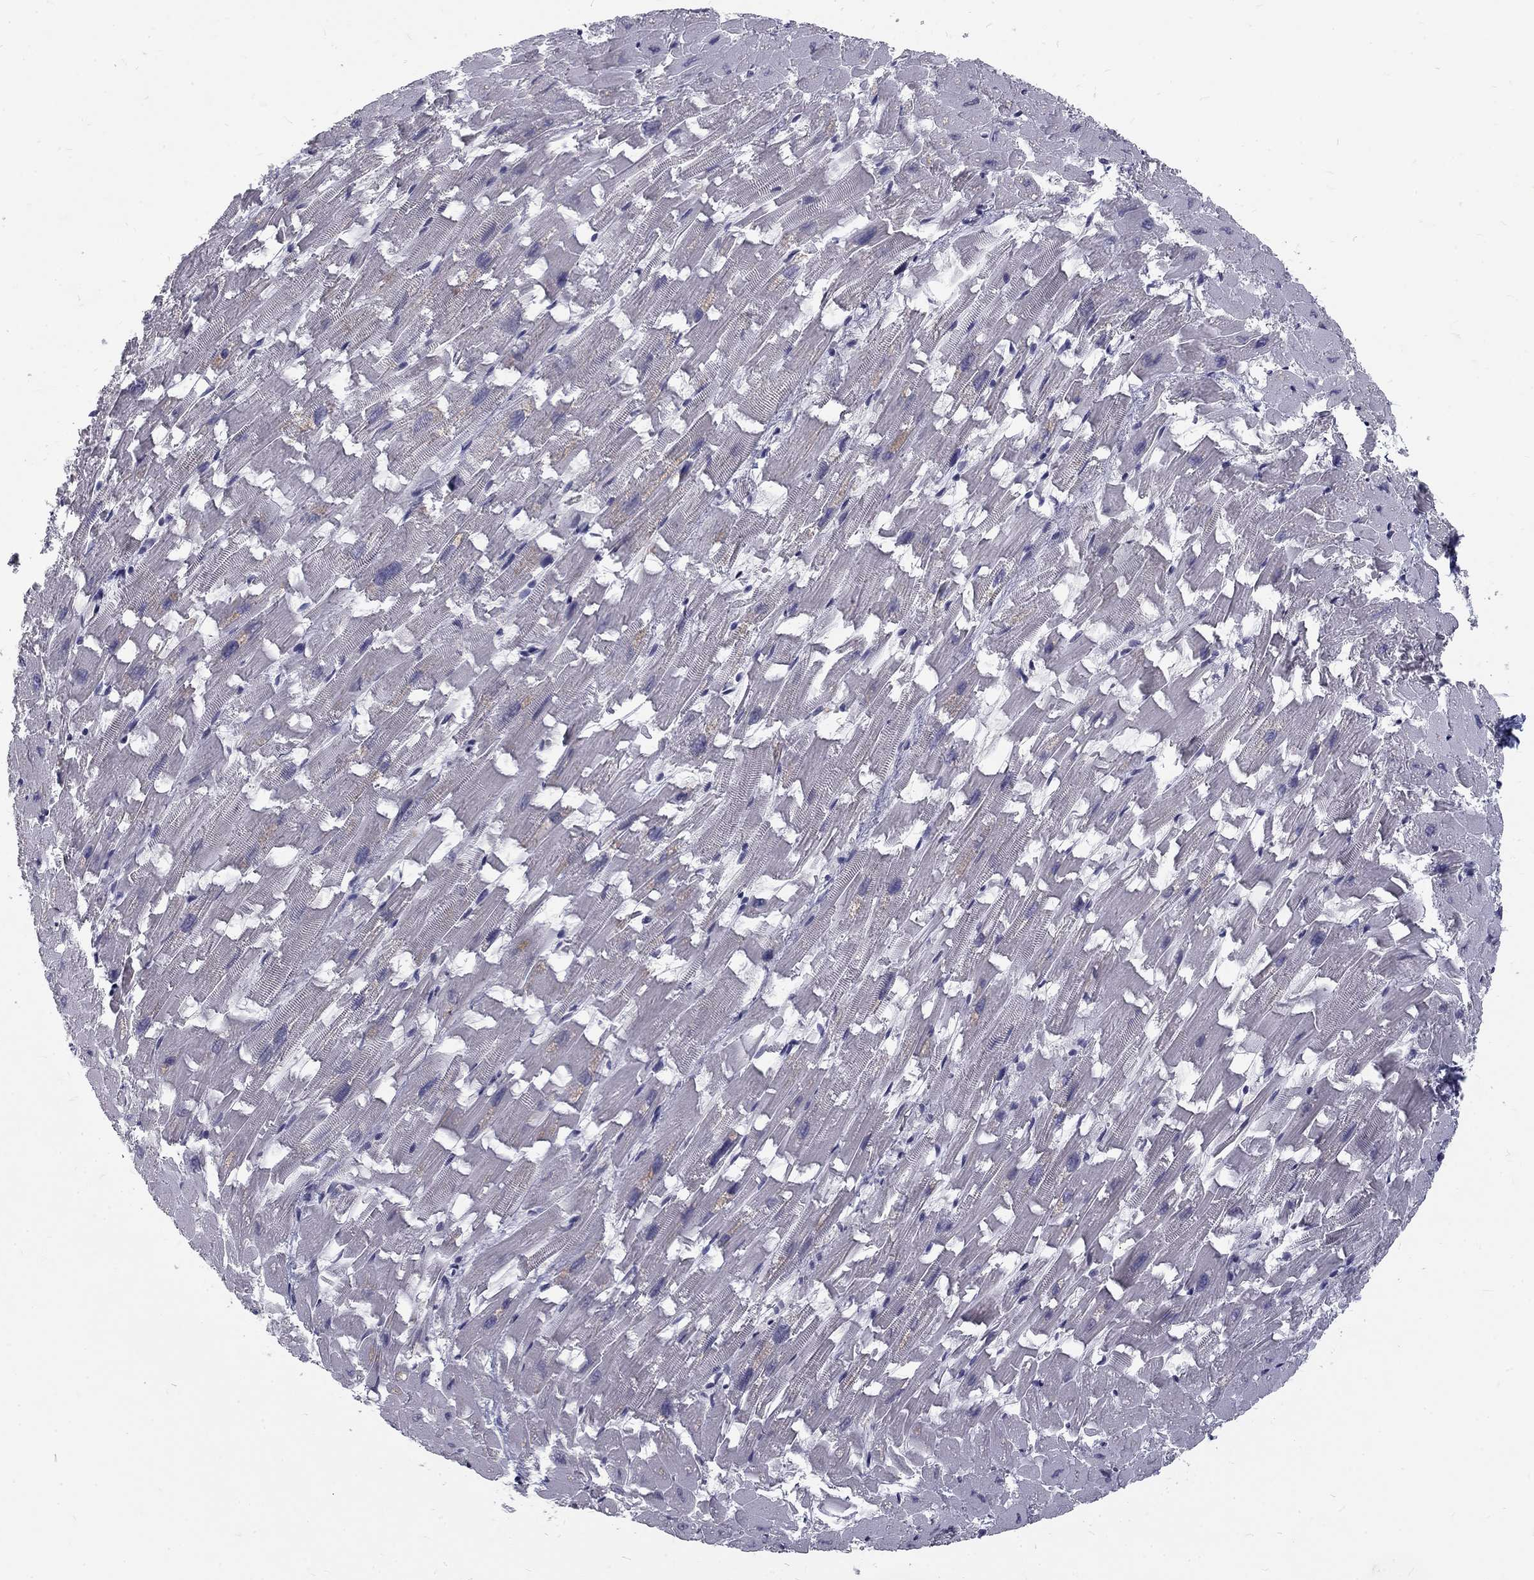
{"staining": {"intensity": "negative", "quantity": "none", "location": "none"}, "tissue": "heart muscle", "cell_type": "Cardiomyocytes", "image_type": "normal", "snomed": [{"axis": "morphology", "description": "Normal tissue, NOS"}, {"axis": "topography", "description": "Heart"}], "caption": "DAB immunohistochemical staining of benign heart muscle exhibits no significant staining in cardiomyocytes. (DAB IHC, high magnification).", "gene": "NOS1", "patient": {"sex": "female", "age": 64}}